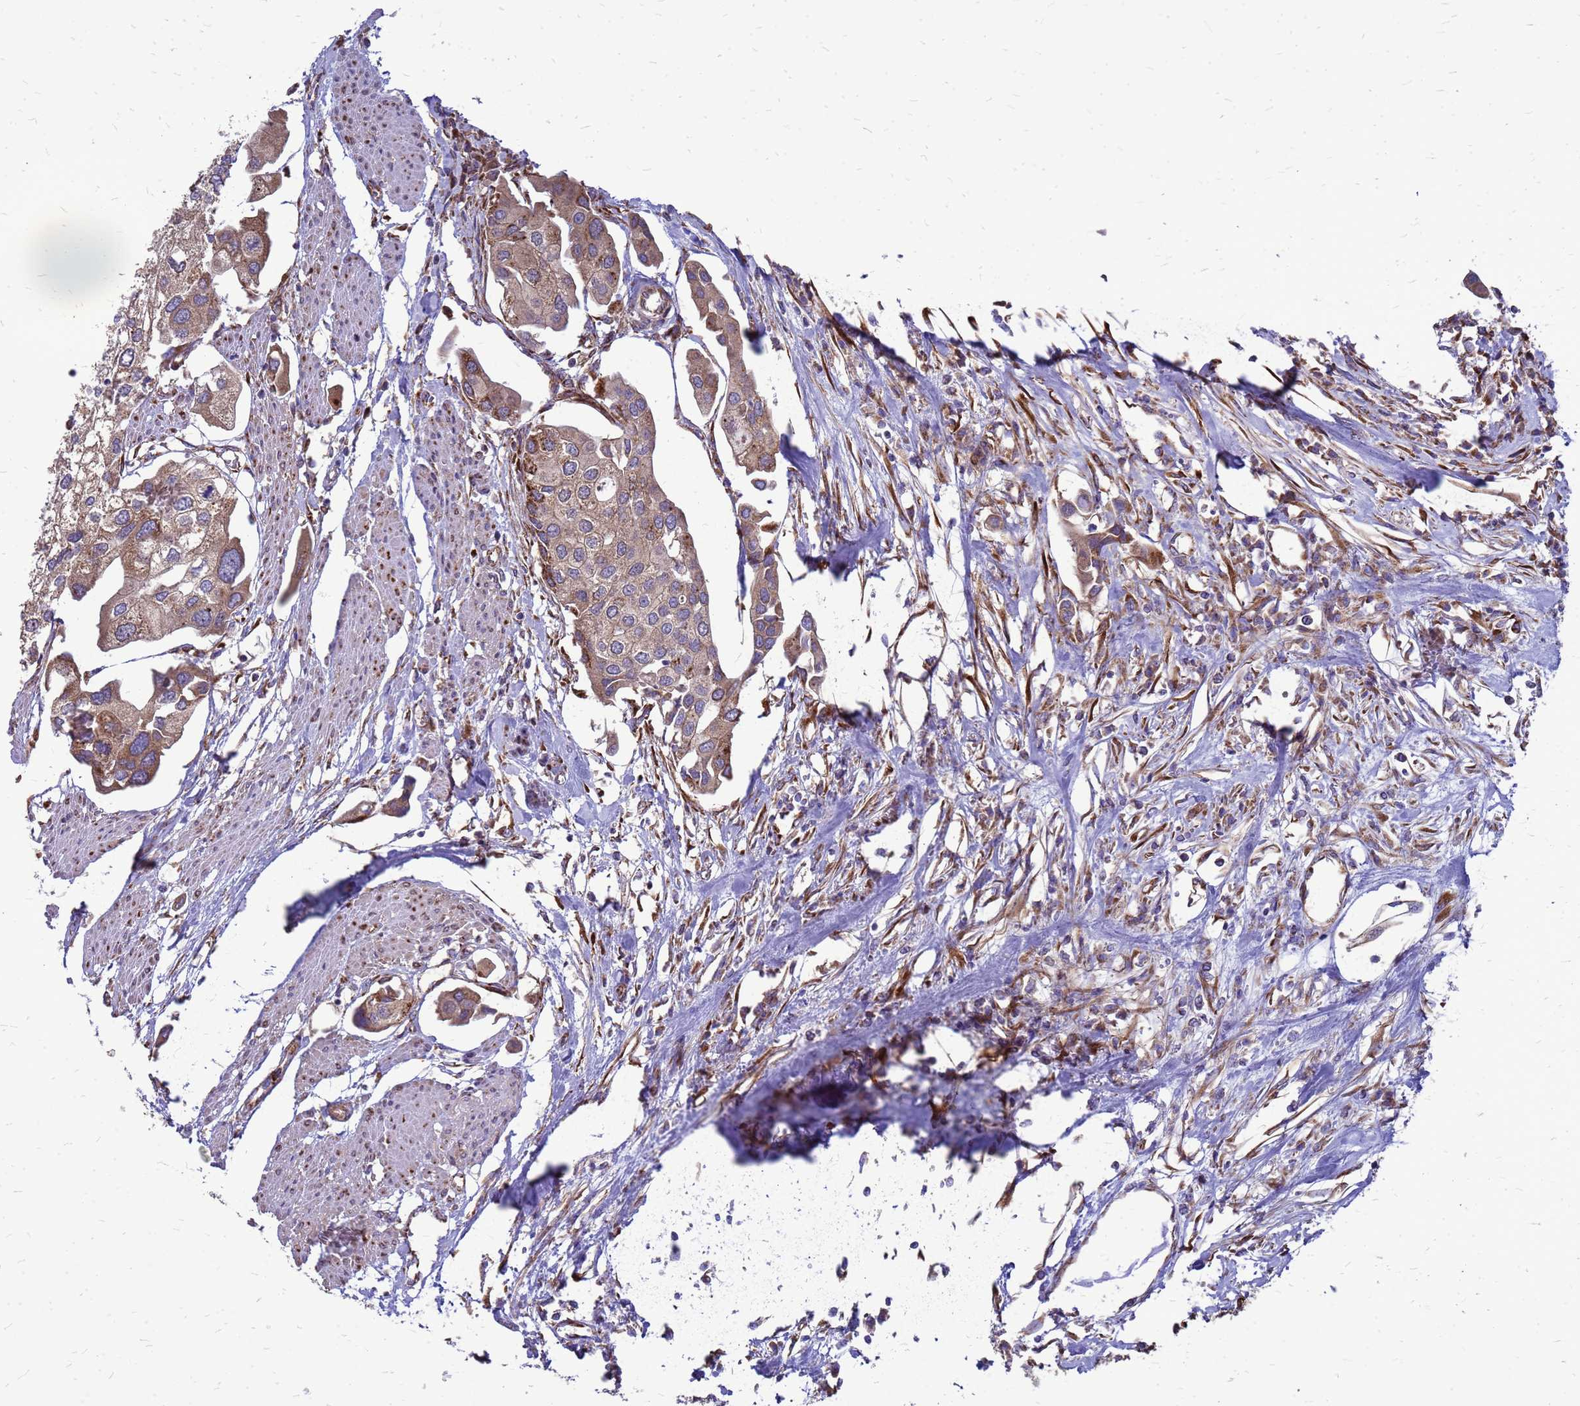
{"staining": {"intensity": "moderate", "quantity": "25%-75%", "location": "cytoplasmic/membranous"}, "tissue": "urothelial cancer", "cell_type": "Tumor cells", "image_type": "cancer", "snomed": [{"axis": "morphology", "description": "Urothelial carcinoma, High grade"}, {"axis": "topography", "description": "Urinary bladder"}], "caption": "Urothelial cancer stained for a protein (brown) demonstrates moderate cytoplasmic/membranous positive staining in approximately 25%-75% of tumor cells.", "gene": "FSTL4", "patient": {"sex": "male", "age": 64}}